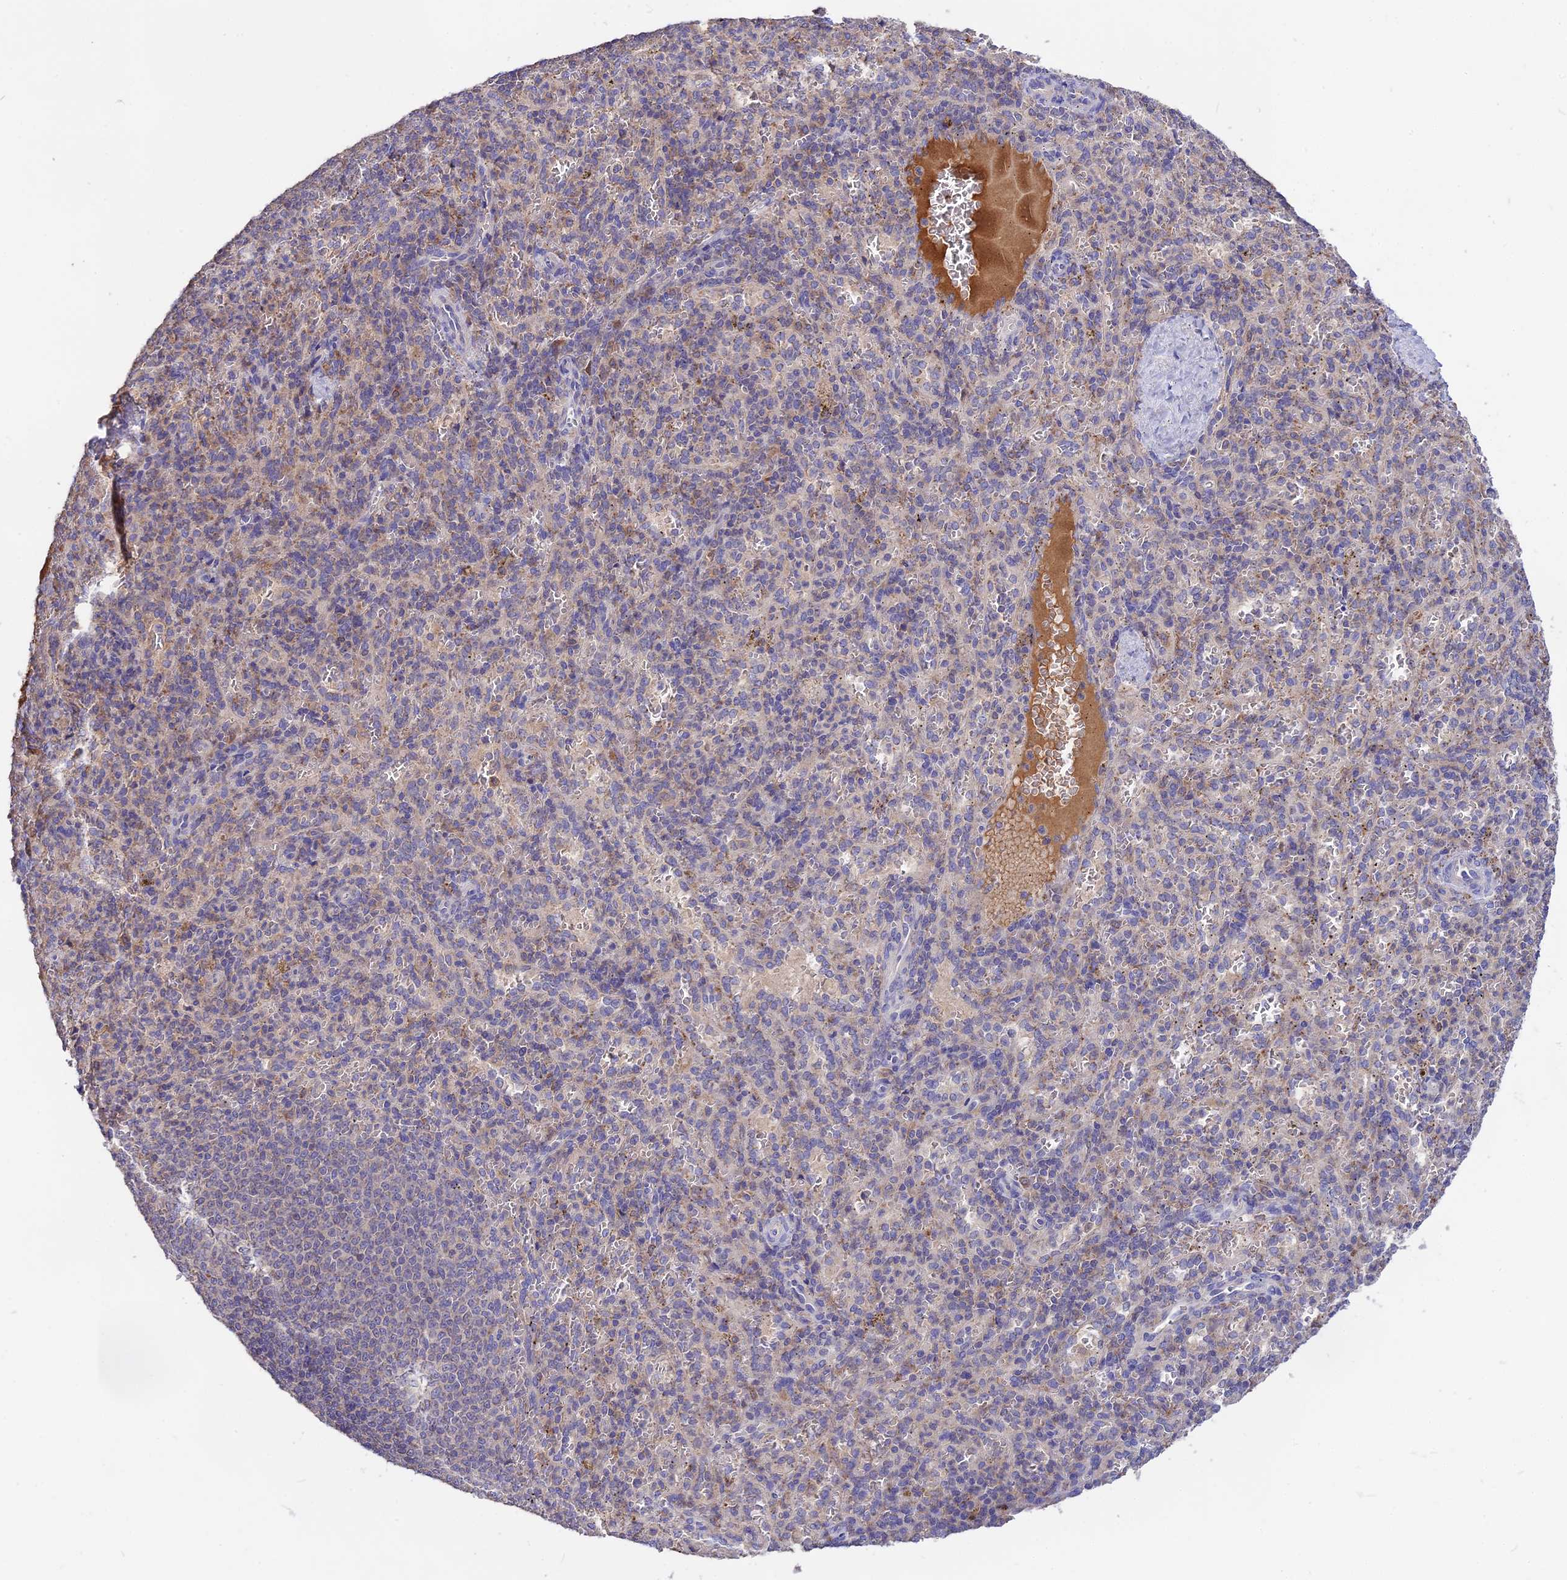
{"staining": {"intensity": "negative", "quantity": "none", "location": "none"}, "tissue": "spleen", "cell_type": "Cells in red pulp", "image_type": "normal", "snomed": [{"axis": "morphology", "description": "Normal tissue, NOS"}, {"axis": "topography", "description": "Spleen"}], "caption": "A high-resolution image shows immunohistochemistry staining of unremarkable spleen, which shows no significant positivity in cells in red pulp.", "gene": "NUDT8", "patient": {"sex": "female", "age": 21}}